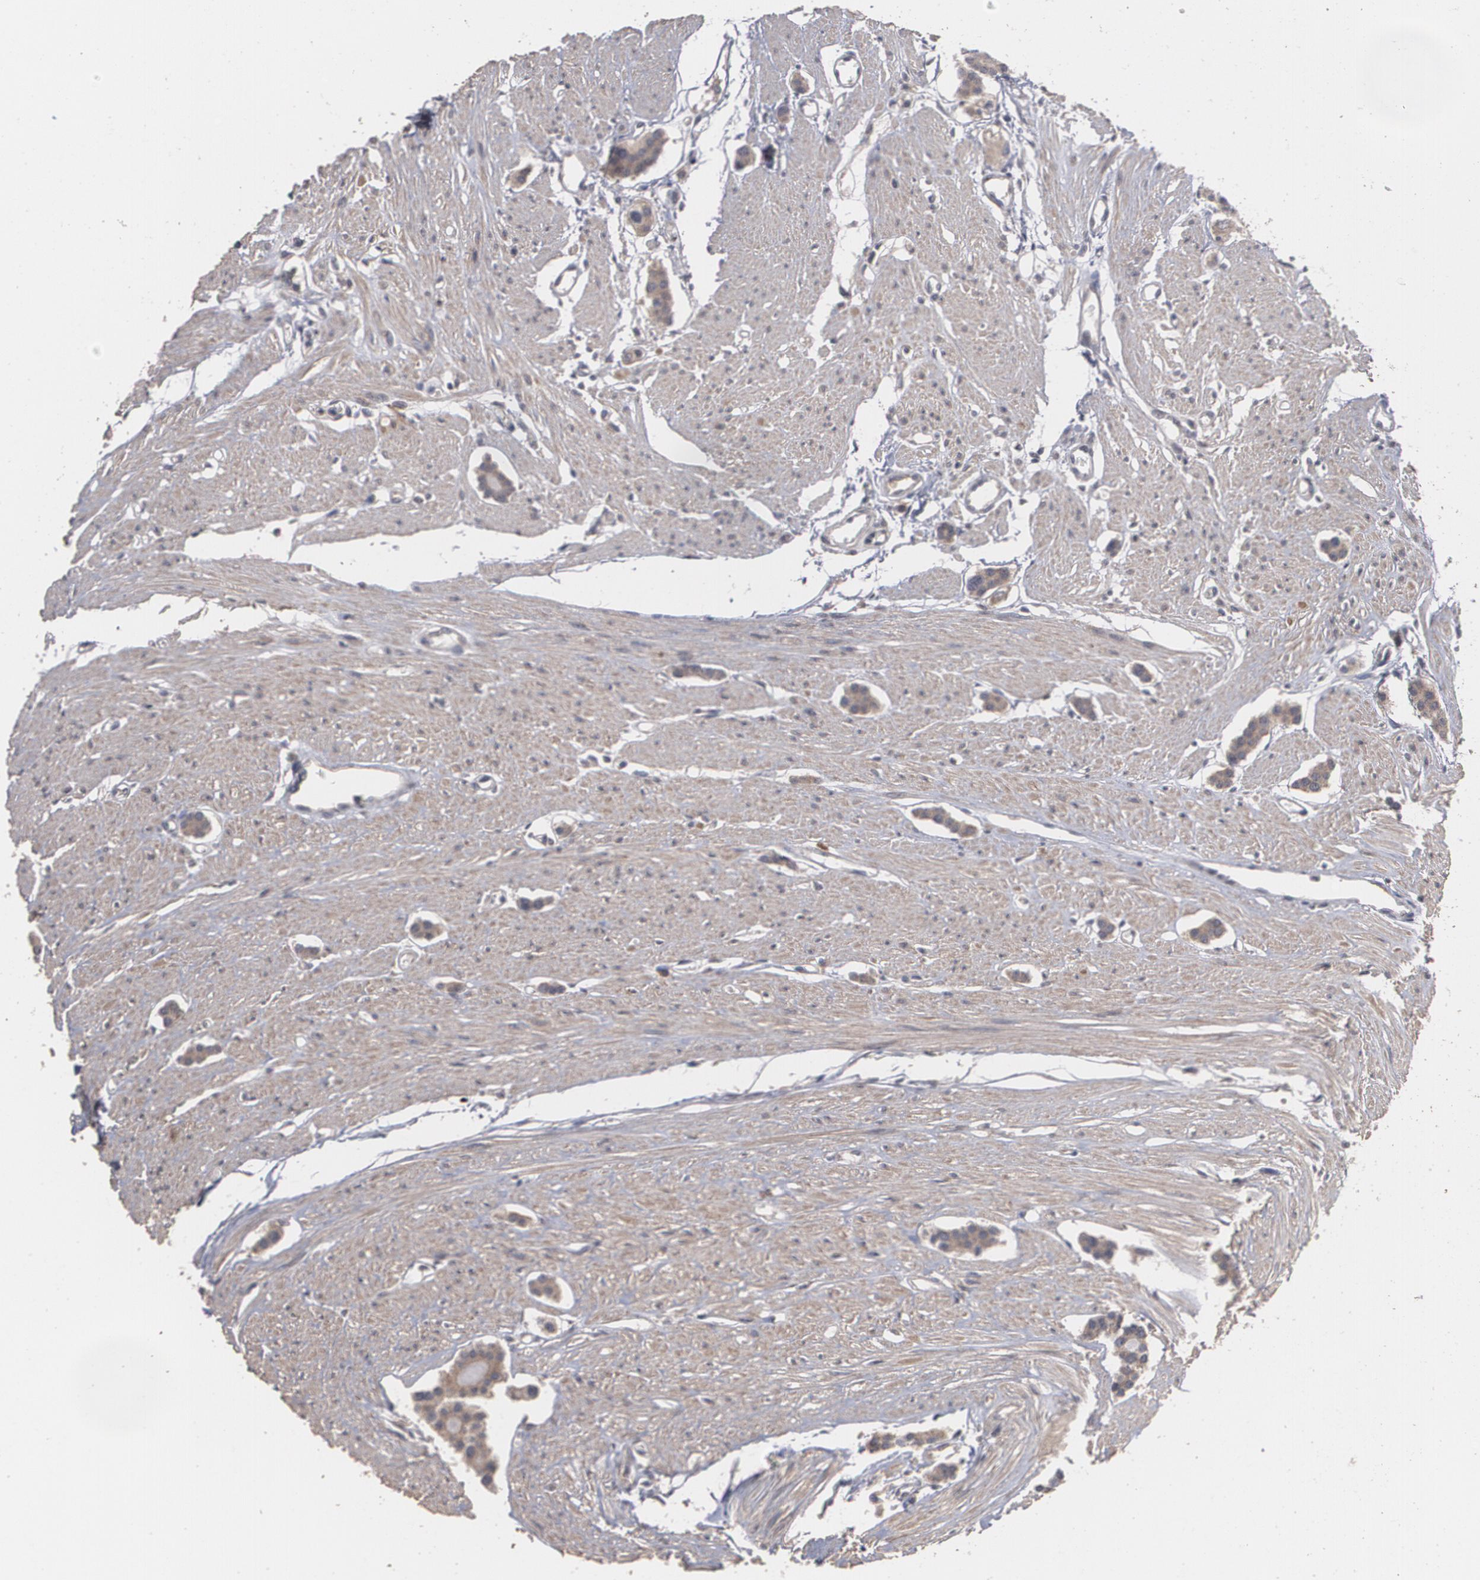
{"staining": {"intensity": "moderate", "quantity": ">75%", "location": "cytoplasmic/membranous"}, "tissue": "carcinoid", "cell_type": "Tumor cells", "image_type": "cancer", "snomed": [{"axis": "morphology", "description": "Carcinoid, malignant, NOS"}, {"axis": "topography", "description": "Small intestine"}], "caption": "Carcinoid tissue demonstrates moderate cytoplasmic/membranous expression in approximately >75% of tumor cells, visualized by immunohistochemistry.", "gene": "ARF6", "patient": {"sex": "male", "age": 60}}